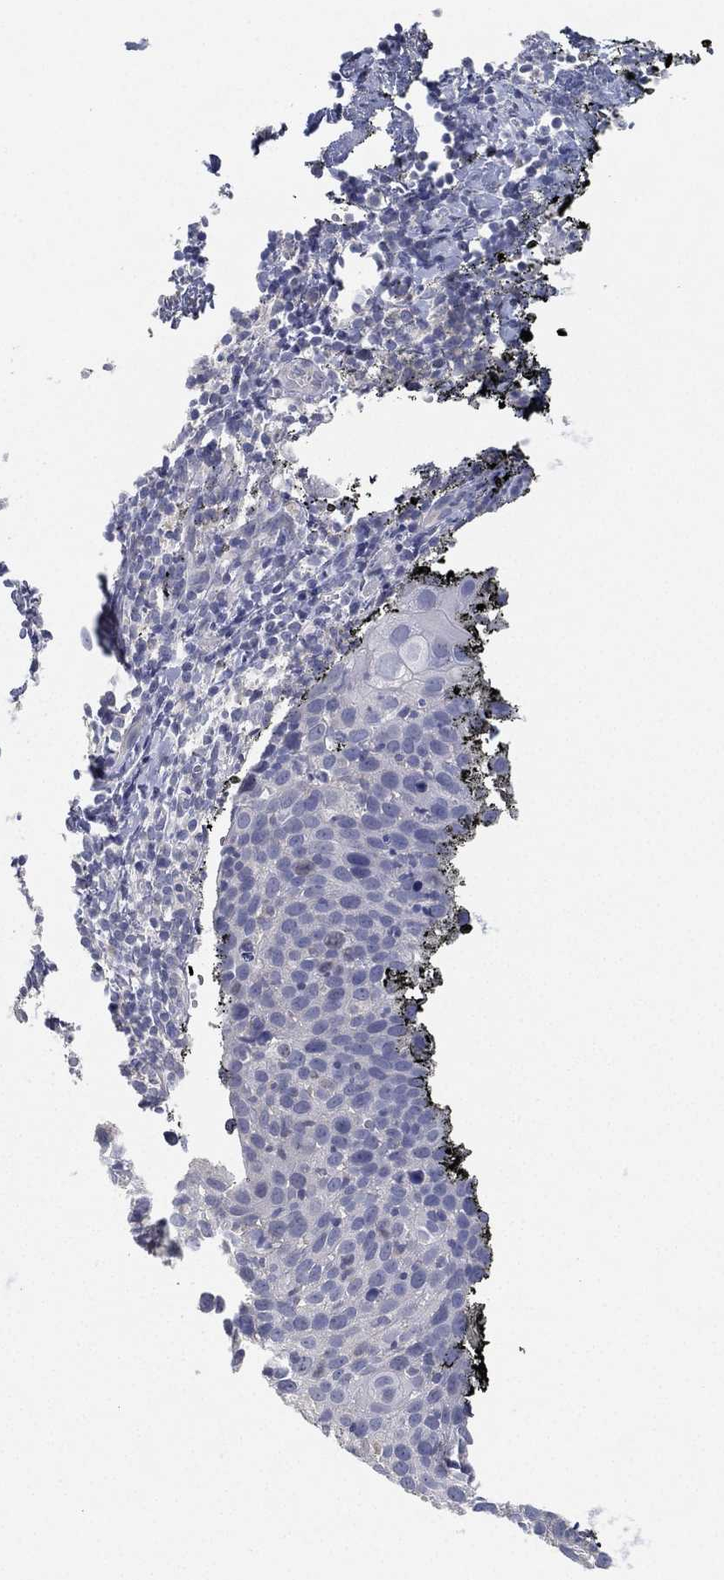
{"staining": {"intensity": "negative", "quantity": "none", "location": "none"}, "tissue": "cervical cancer", "cell_type": "Tumor cells", "image_type": "cancer", "snomed": [{"axis": "morphology", "description": "Squamous cell carcinoma, NOS"}, {"axis": "topography", "description": "Cervix"}], "caption": "A high-resolution photomicrograph shows immunohistochemistry (IHC) staining of squamous cell carcinoma (cervical), which shows no significant expression in tumor cells.", "gene": "FAM187B", "patient": {"sex": "female", "age": 54}}